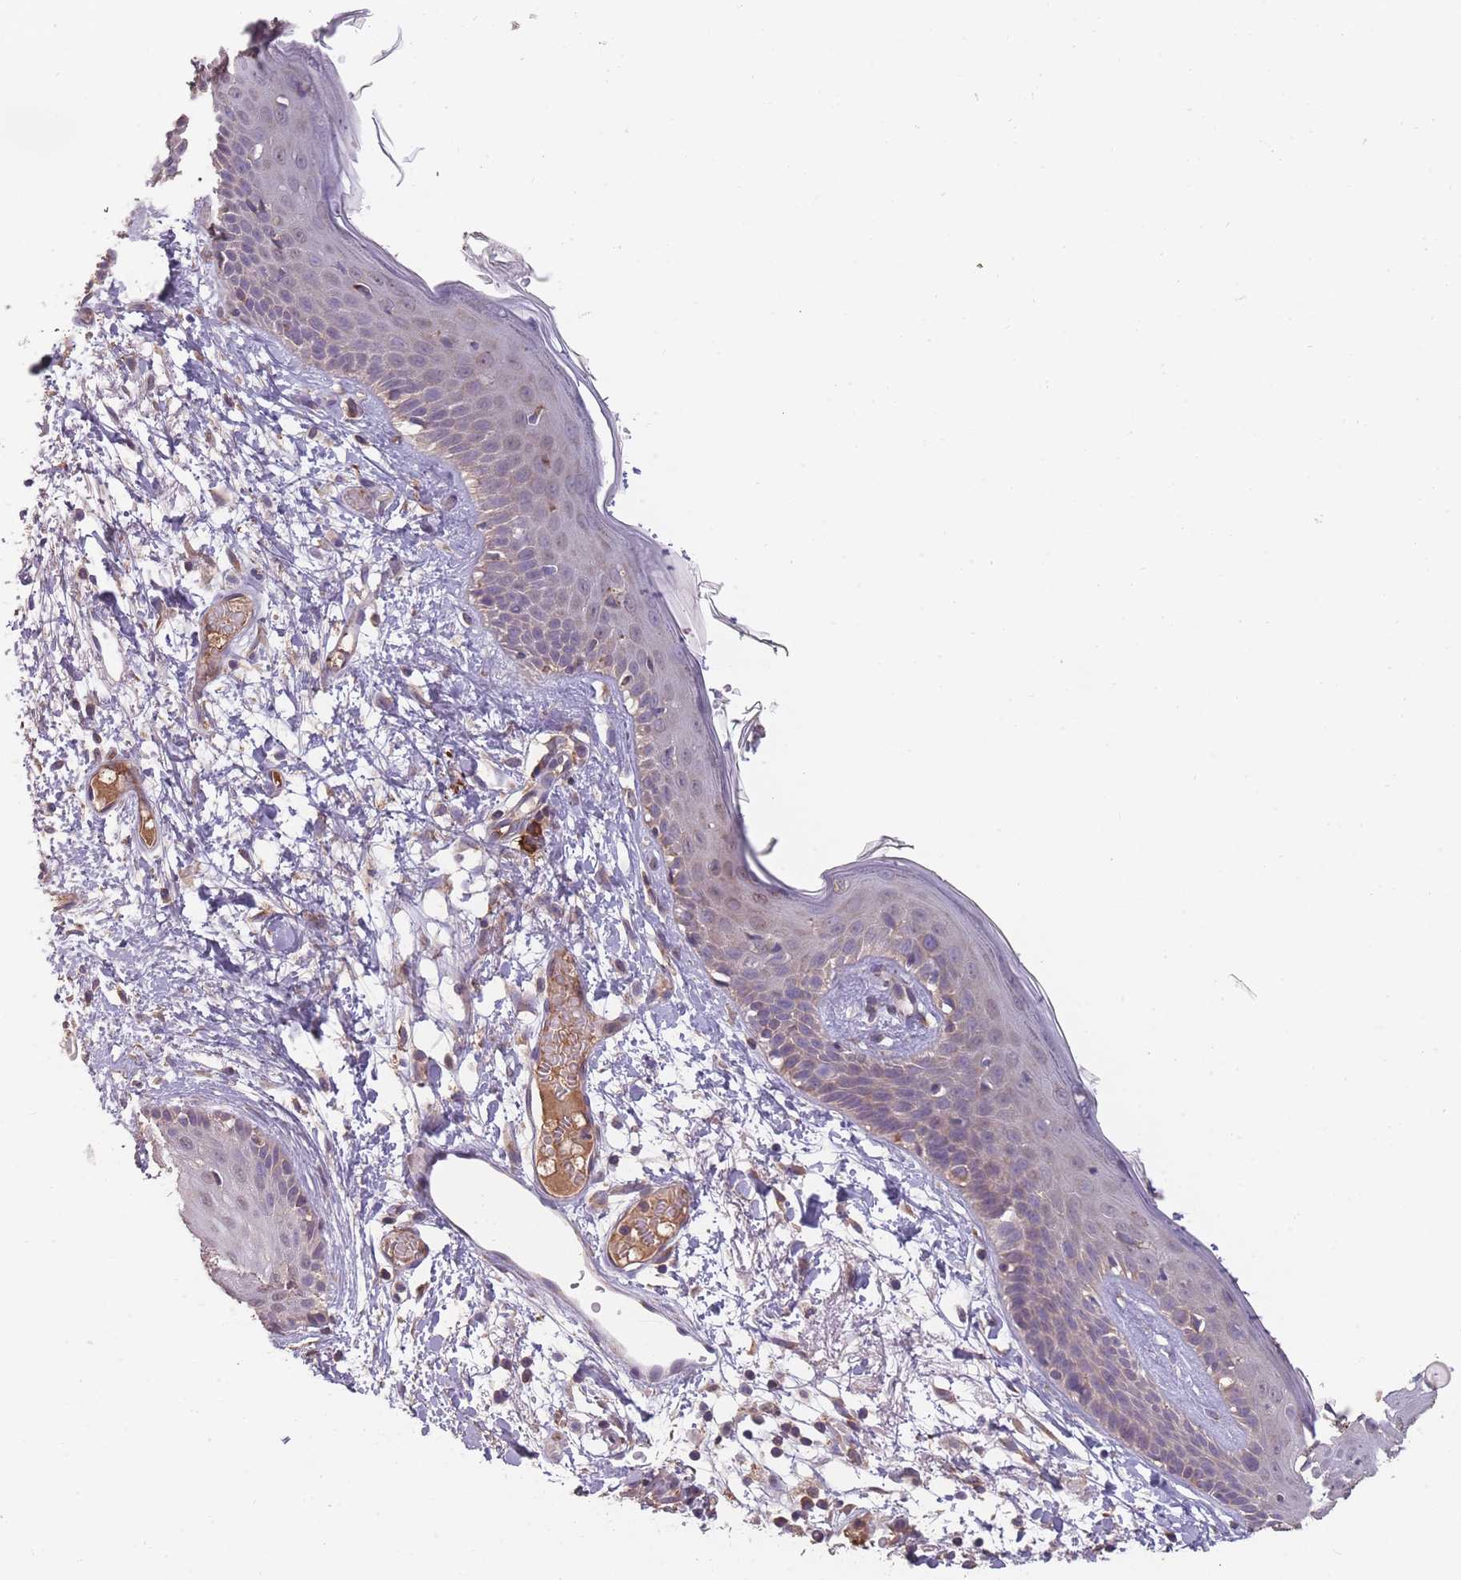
{"staining": {"intensity": "weak", "quantity": ">75%", "location": "cytoplasmic/membranous"}, "tissue": "skin", "cell_type": "Fibroblasts", "image_type": "normal", "snomed": [{"axis": "morphology", "description": "Normal tissue, NOS"}, {"axis": "topography", "description": "Skin"}], "caption": "This histopathology image displays immunohistochemistry (IHC) staining of unremarkable human skin, with low weak cytoplasmic/membranous positivity in approximately >75% of fibroblasts.", "gene": "SANBR", "patient": {"sex": "male", "age": 79}}